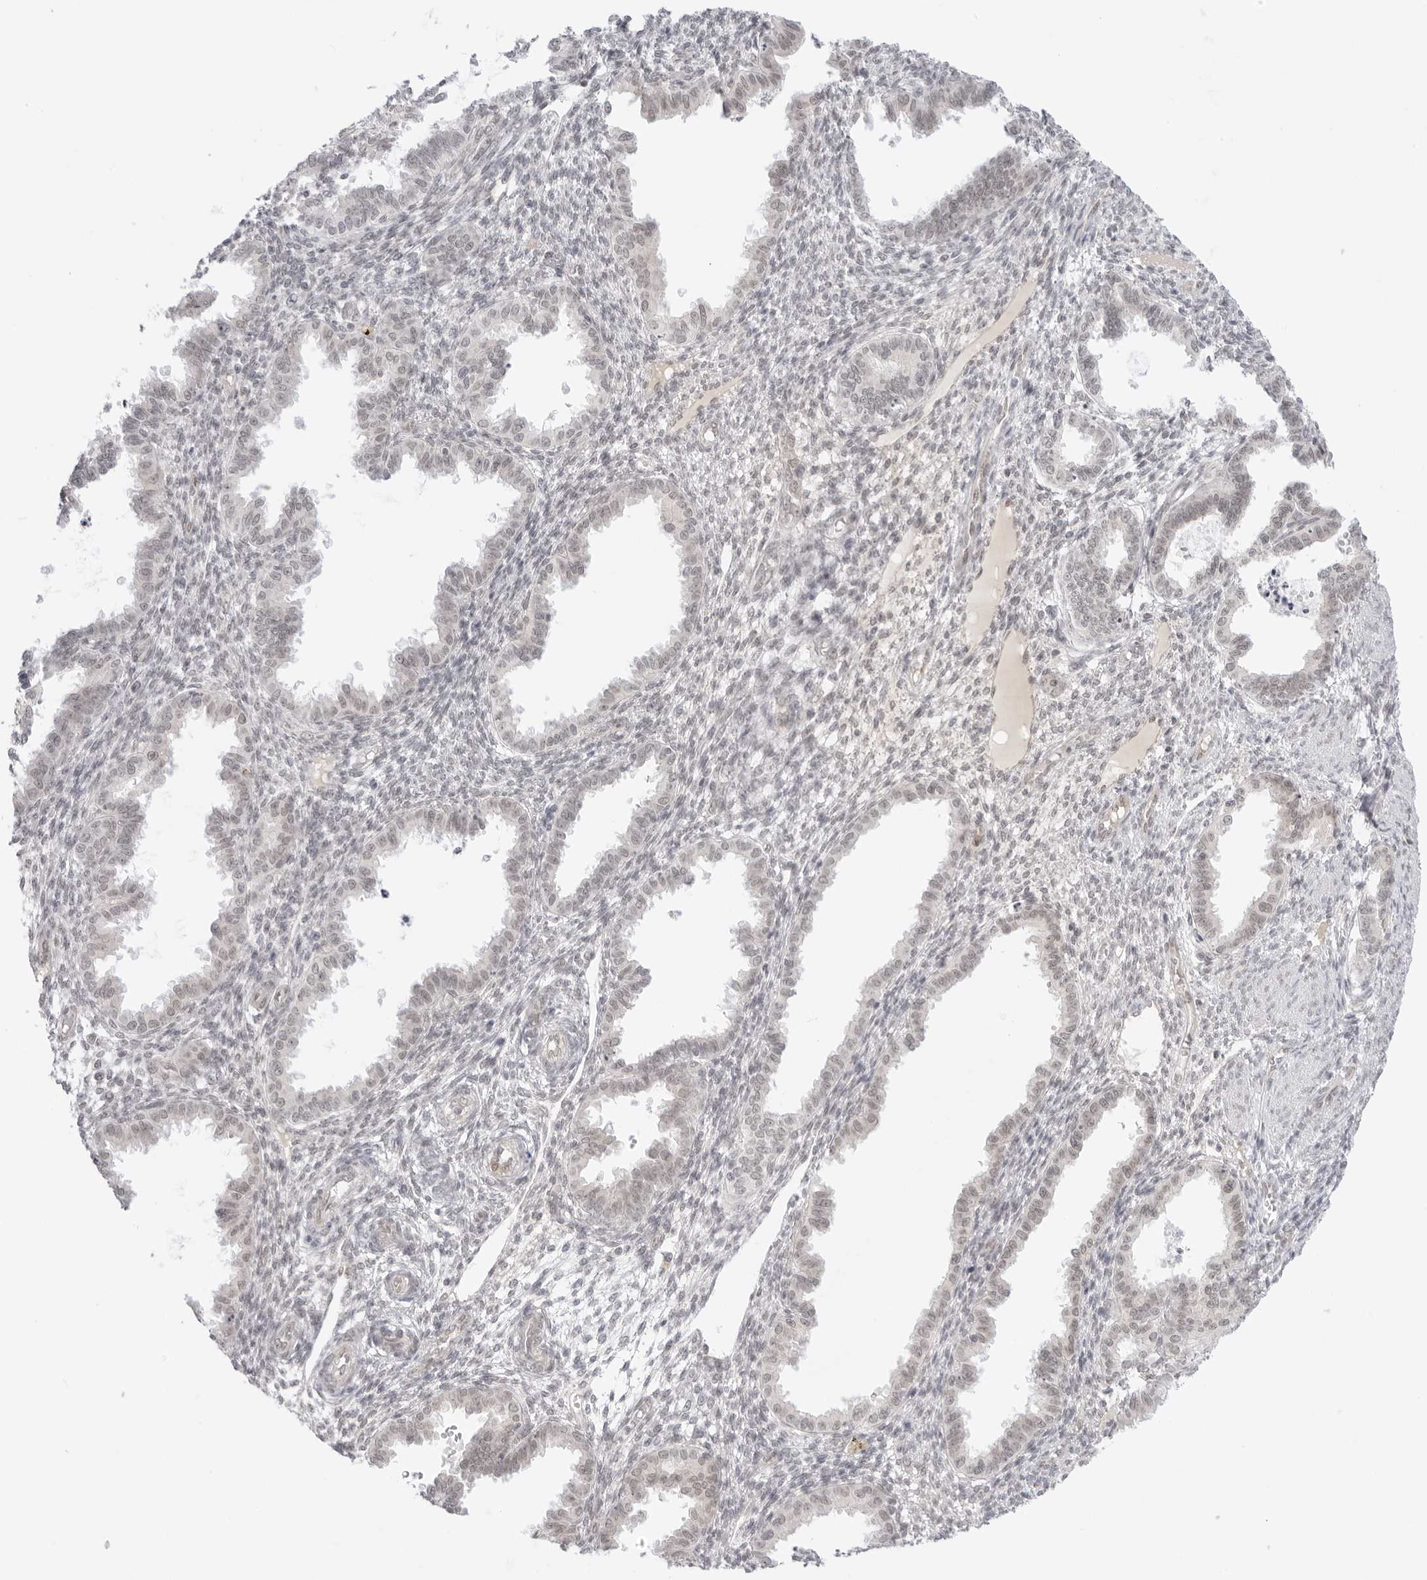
{"staining": {"intensity": "negative", "quantity": "none", "location": "none"}, "tissue": "endometrium", "cell_type": "Cells in endometrial stroma", "image_type": "normal", "snomed": [{"axis": "morphology", "description": "Normal tissue, NOS"}, {"axis": "topography", "description": "Endometrium"}], "caption": "IHC micrograph of unremarkable endometrium: human endometrium stained with DAB (3,3'-diaminobenzidine) displays no significant protein positivity in cells in endometrial stroma.", "gene": "MED18", "patient": {"sex": "female", "age": 33}}